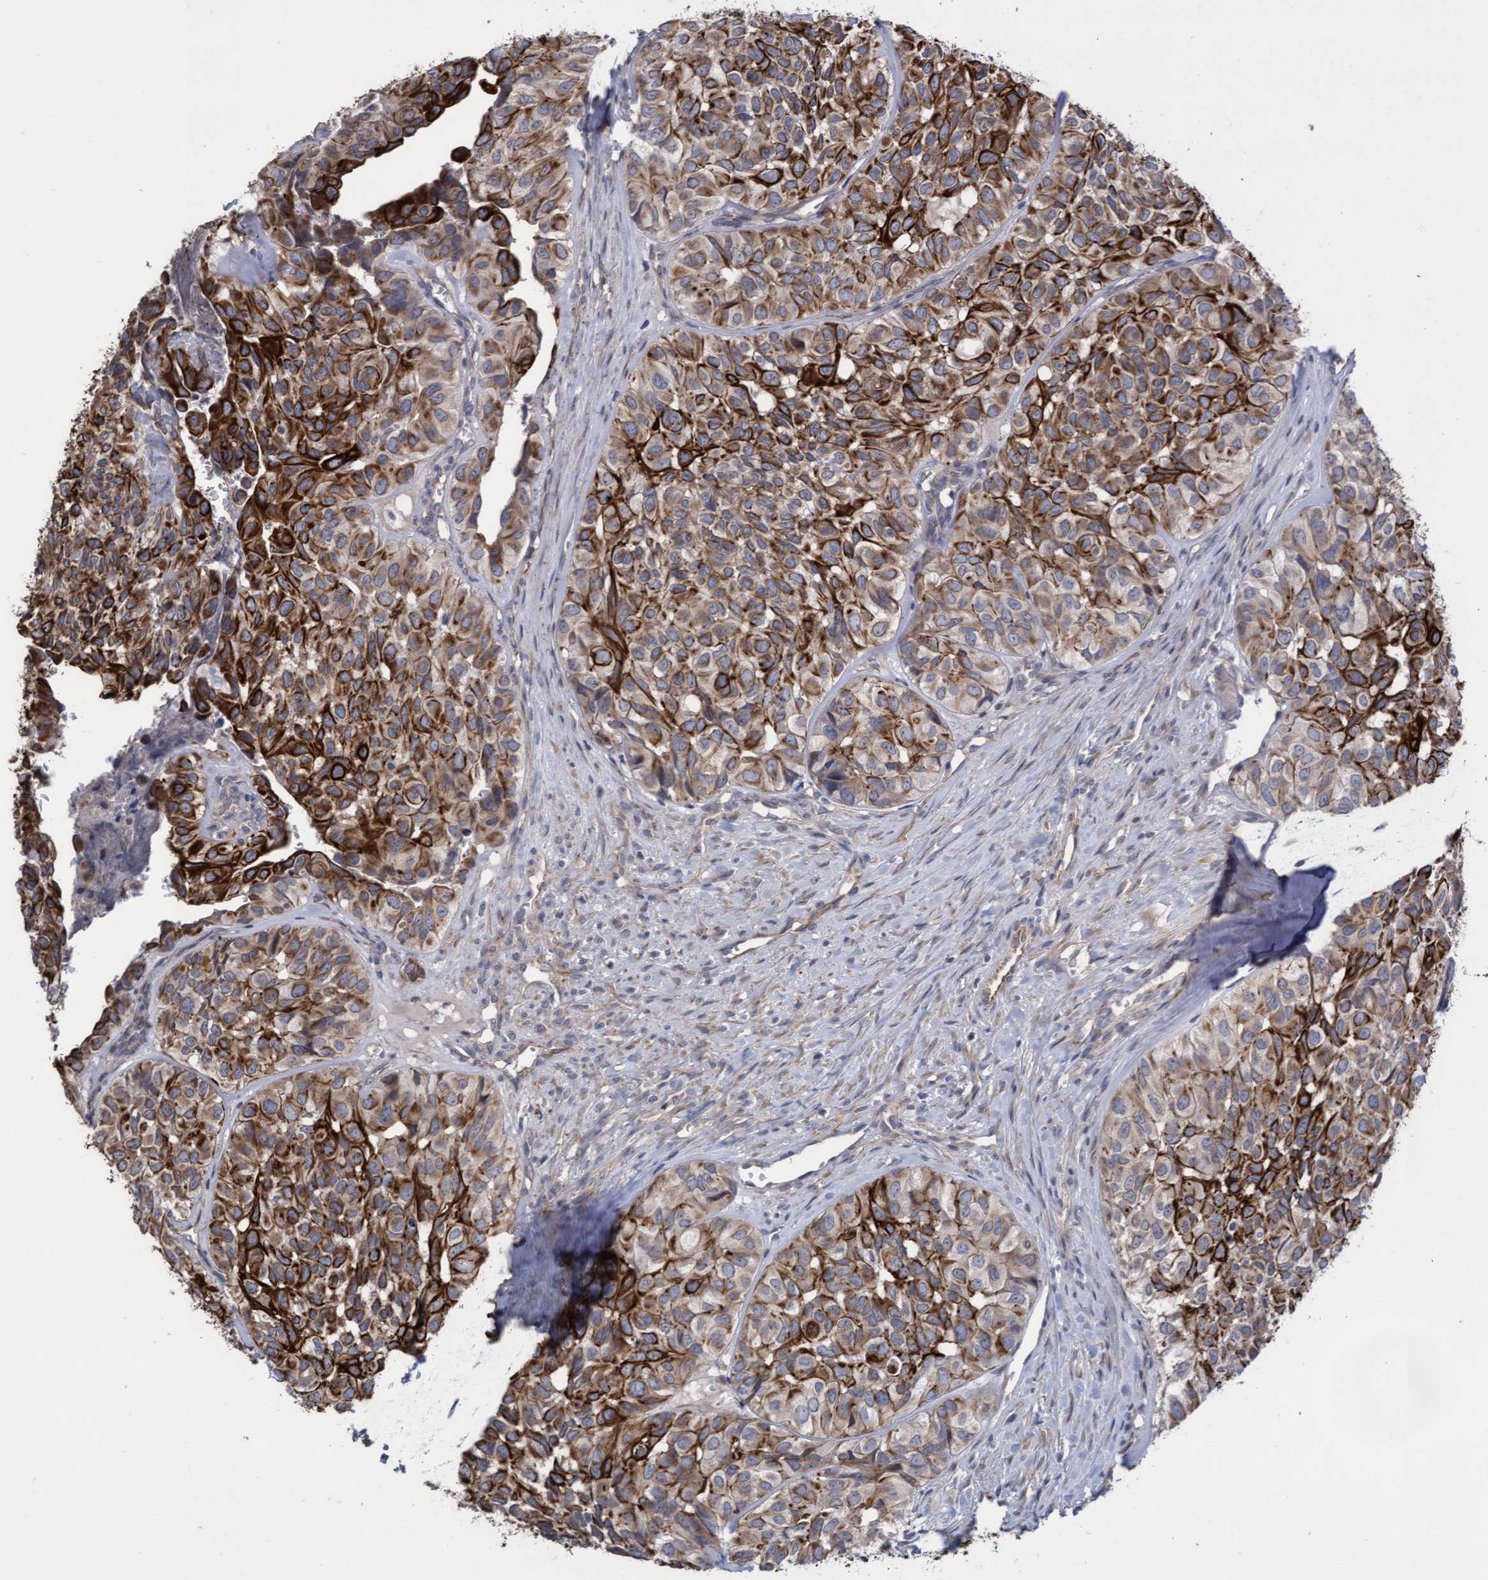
{"staining": {"intensity": "strong", "quantity": ">75%", "location": "cytoplasmic/membranous"}, "tissue": "head and neck cancer", "cell_type": "Tumor cells", "image_type": "cancer", "snomed": [{"axis": "morphology", "description": "Adenocarcinoma, NOS"}, {"axis": "topography", "description": "Salivary gland, NOS"}, {"axis": "topography", "description": "Head-Neck"}], "caption": "IHC (DAB (3,3'-diaminobenzidine)) staining of human head and neck cancer exhibits strong cytoplasmic/membranous protein staining in about >75% of tumor cells.", "gene": "KRT24", "patient": {"sex": "female", "age": 76}}